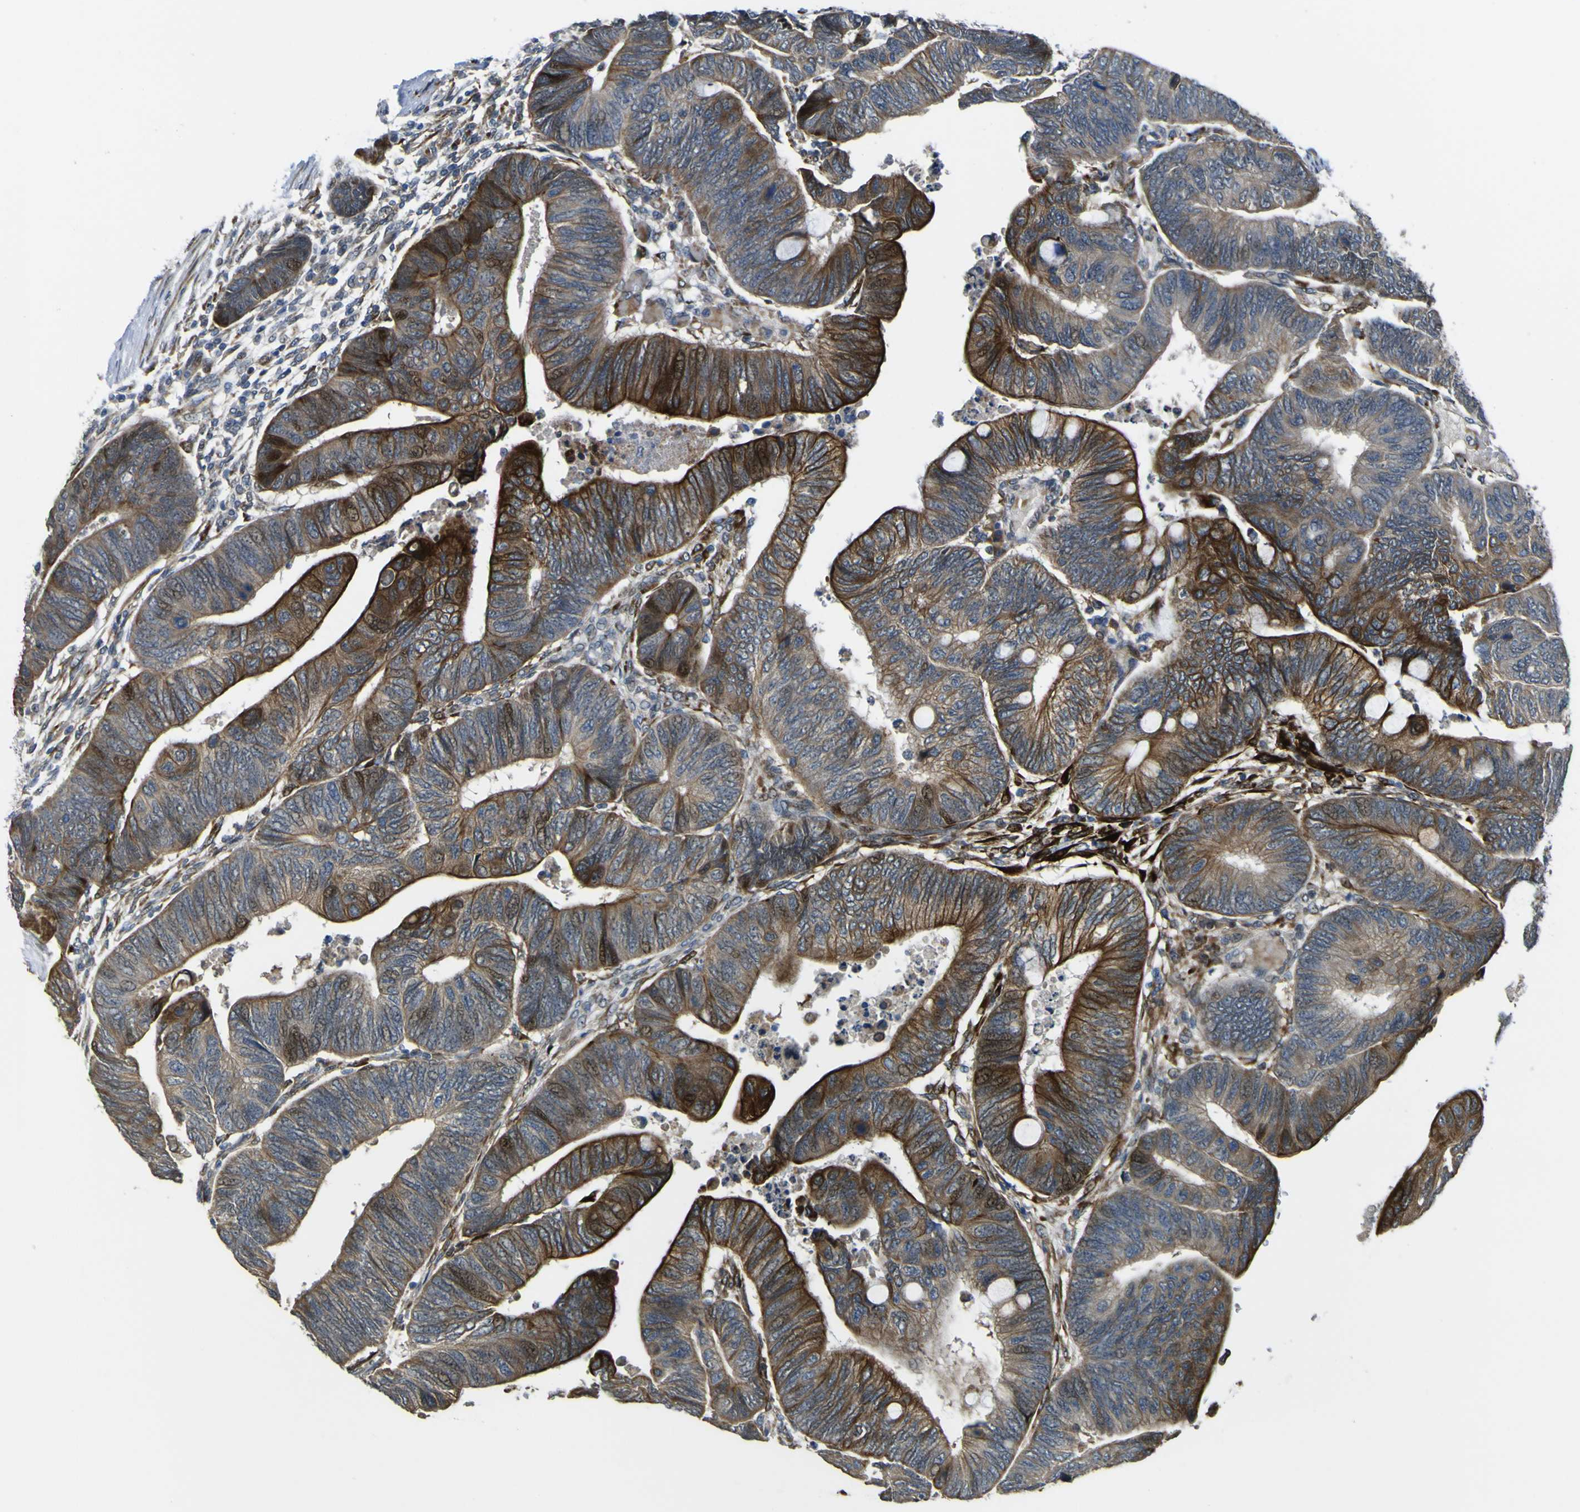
{"staining": {"intensity": "strong", "quantity": ">75%", "location": "cytoplasmic/membranous"}, "tissue": "colorectal cancer", "cell_type": "Tumor cells", "image_type": "cancer", "snomed": [{"axis": "morphology", "description": "Normal tissue, NOS"}, {"axis": "morphology", "description": "Adenocarcinoma, NOS"}, {"axis": "topography", "description": "Rectum"}, {"axis": "topography", "description": "Peripheral nerve tissue"}], "caption": "There is high levels of strong cytoplasmic/membranous positivity in tumor cells of adenocarcinoma (colorectal), as demonstrated by immunohistochemical staining (brown color).", "gene": "LBHD1", "patient": {"sex": "male", "age": 92}}